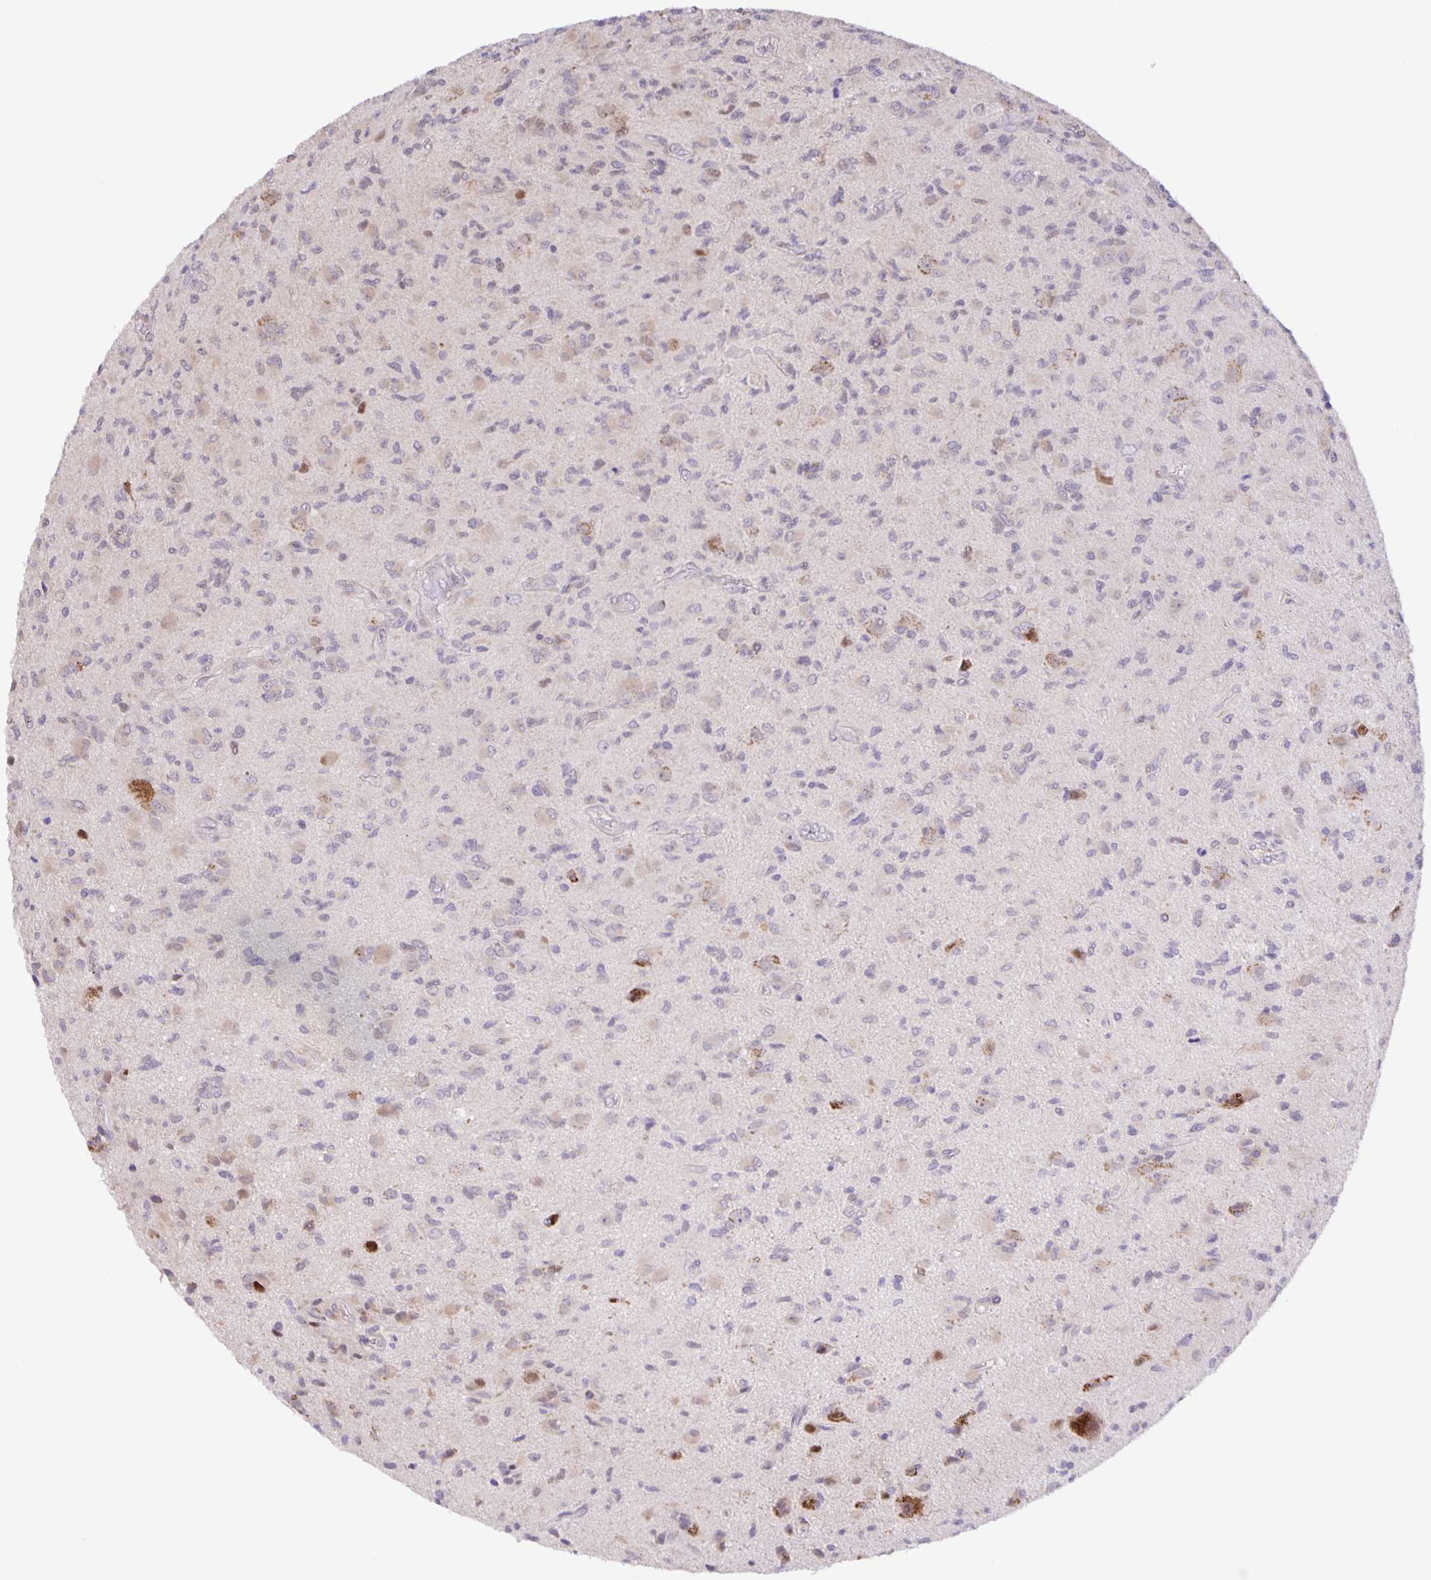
{"staining": {"intensity": "weak", "quantity": "<25%", "location": "cytoplasmic/membranous"}, "tissue": "glioma", "cell_type": "Tumor cells", "image_type": "cancer", "snomed": [{"axis": "morphology", "description": "Glioma, malignant, High grade"}, {"axis": "topography", "description": "Brain"}], "caption": "An immunohistochemistry (IHC) photomicrograph of high-grade glioma (malignant) is shown. There is no staining in tumor cells of high-grade glioma (malignant).", "gene": "MAPK12", "patient": {"sex": "female", "age": 65}}